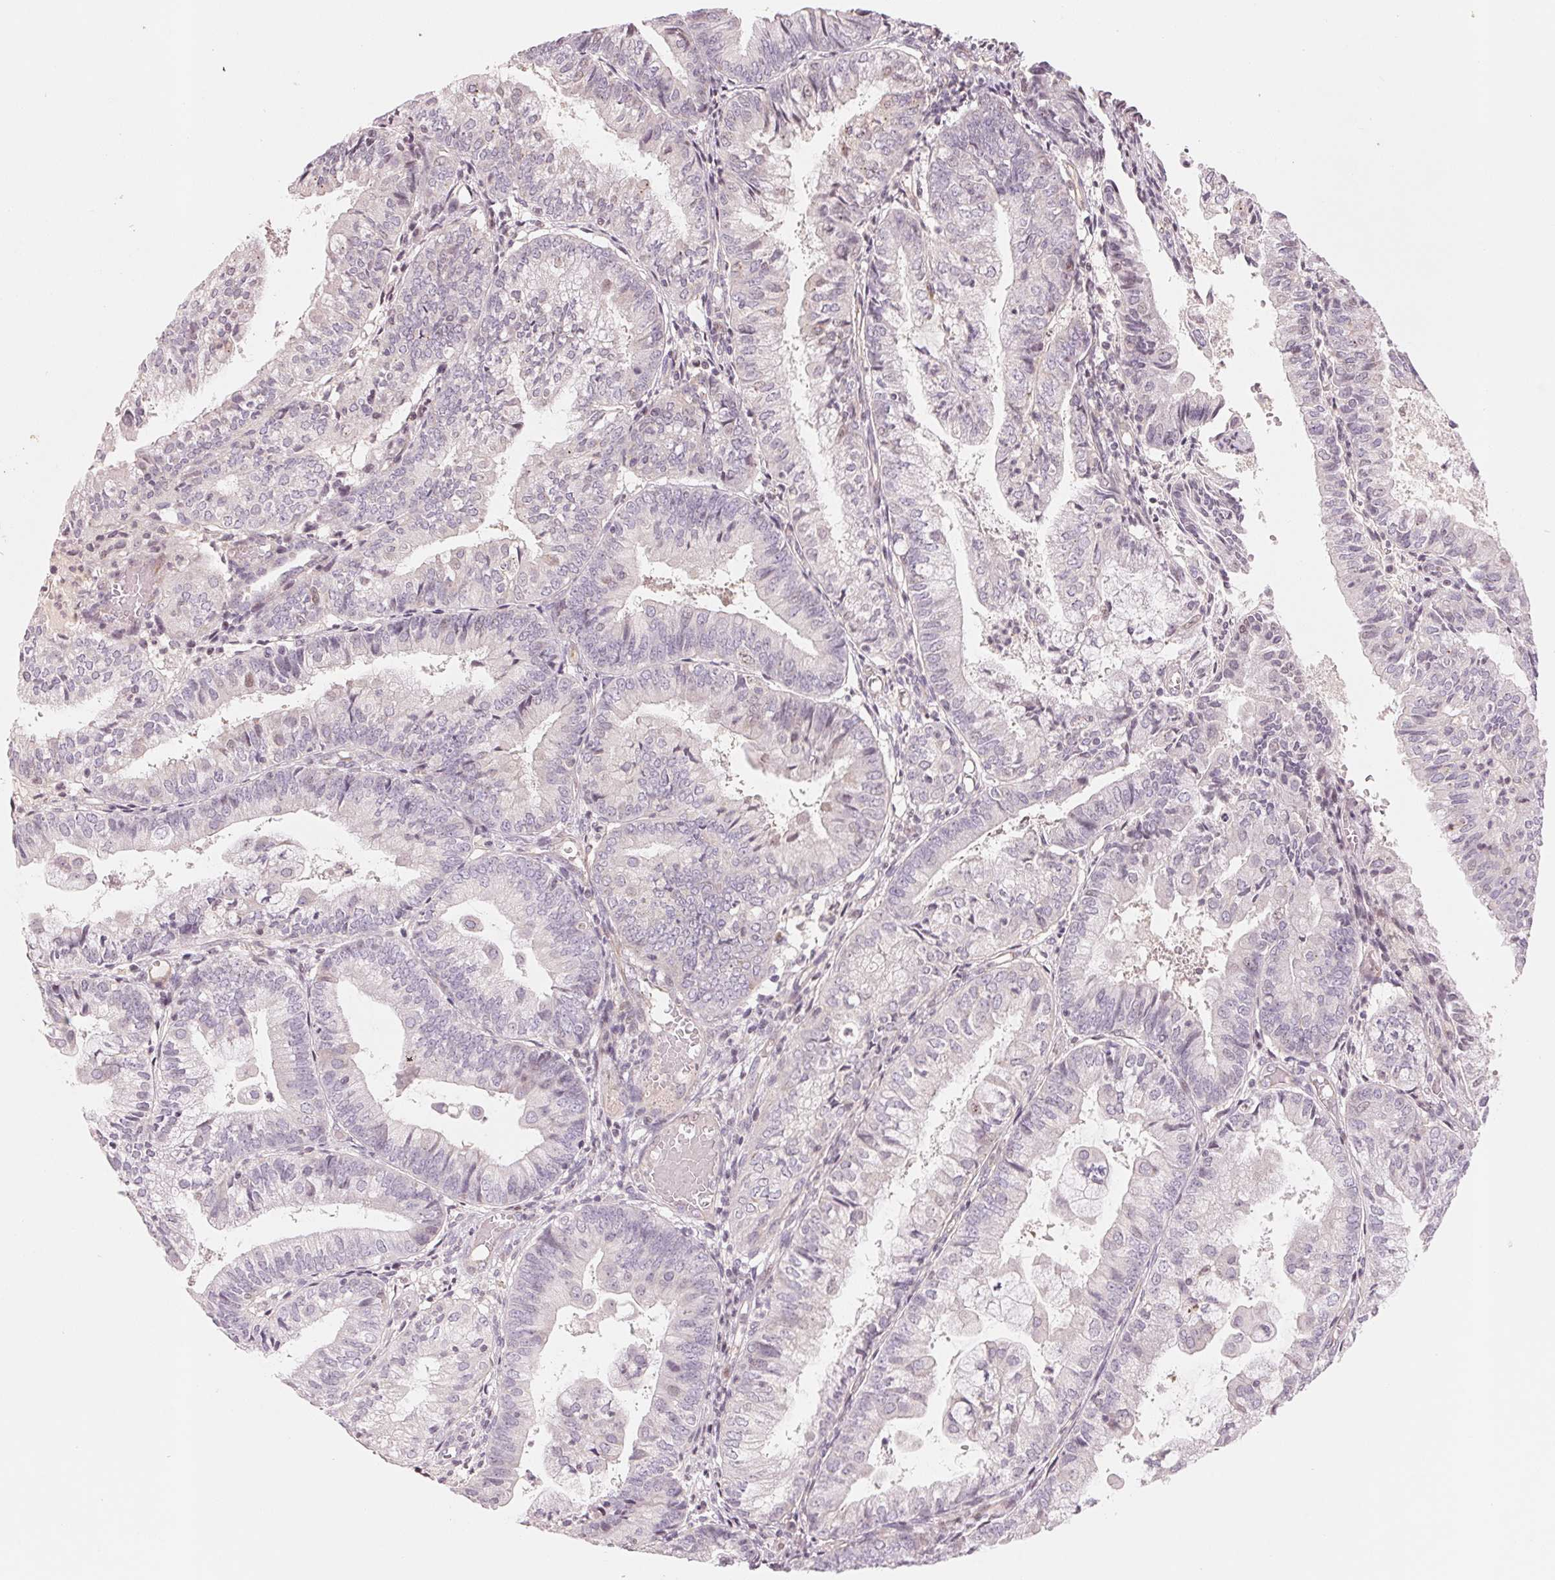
{"staining": {"intensity": "moderate", "quantity": "<25%", "location": "cytoplasmic/membranous"}, "tissue": "endometrial cancer", "cell_type": "Tumor cells", "image_type": "cancer", "snomed": [{"axis": "morphology", "description": "Adenocarcinoma, NOS"}, {"axis": "topography", "description": "Endometrium"}], "caption": "Moderate cytoplasmic/membranous protein expression is identified in approximately <25% of tumor cells in adenocarcinoma (endometrial).", "gene": "SLC17A4", "patient": {"sex": "female", "age": 55}}